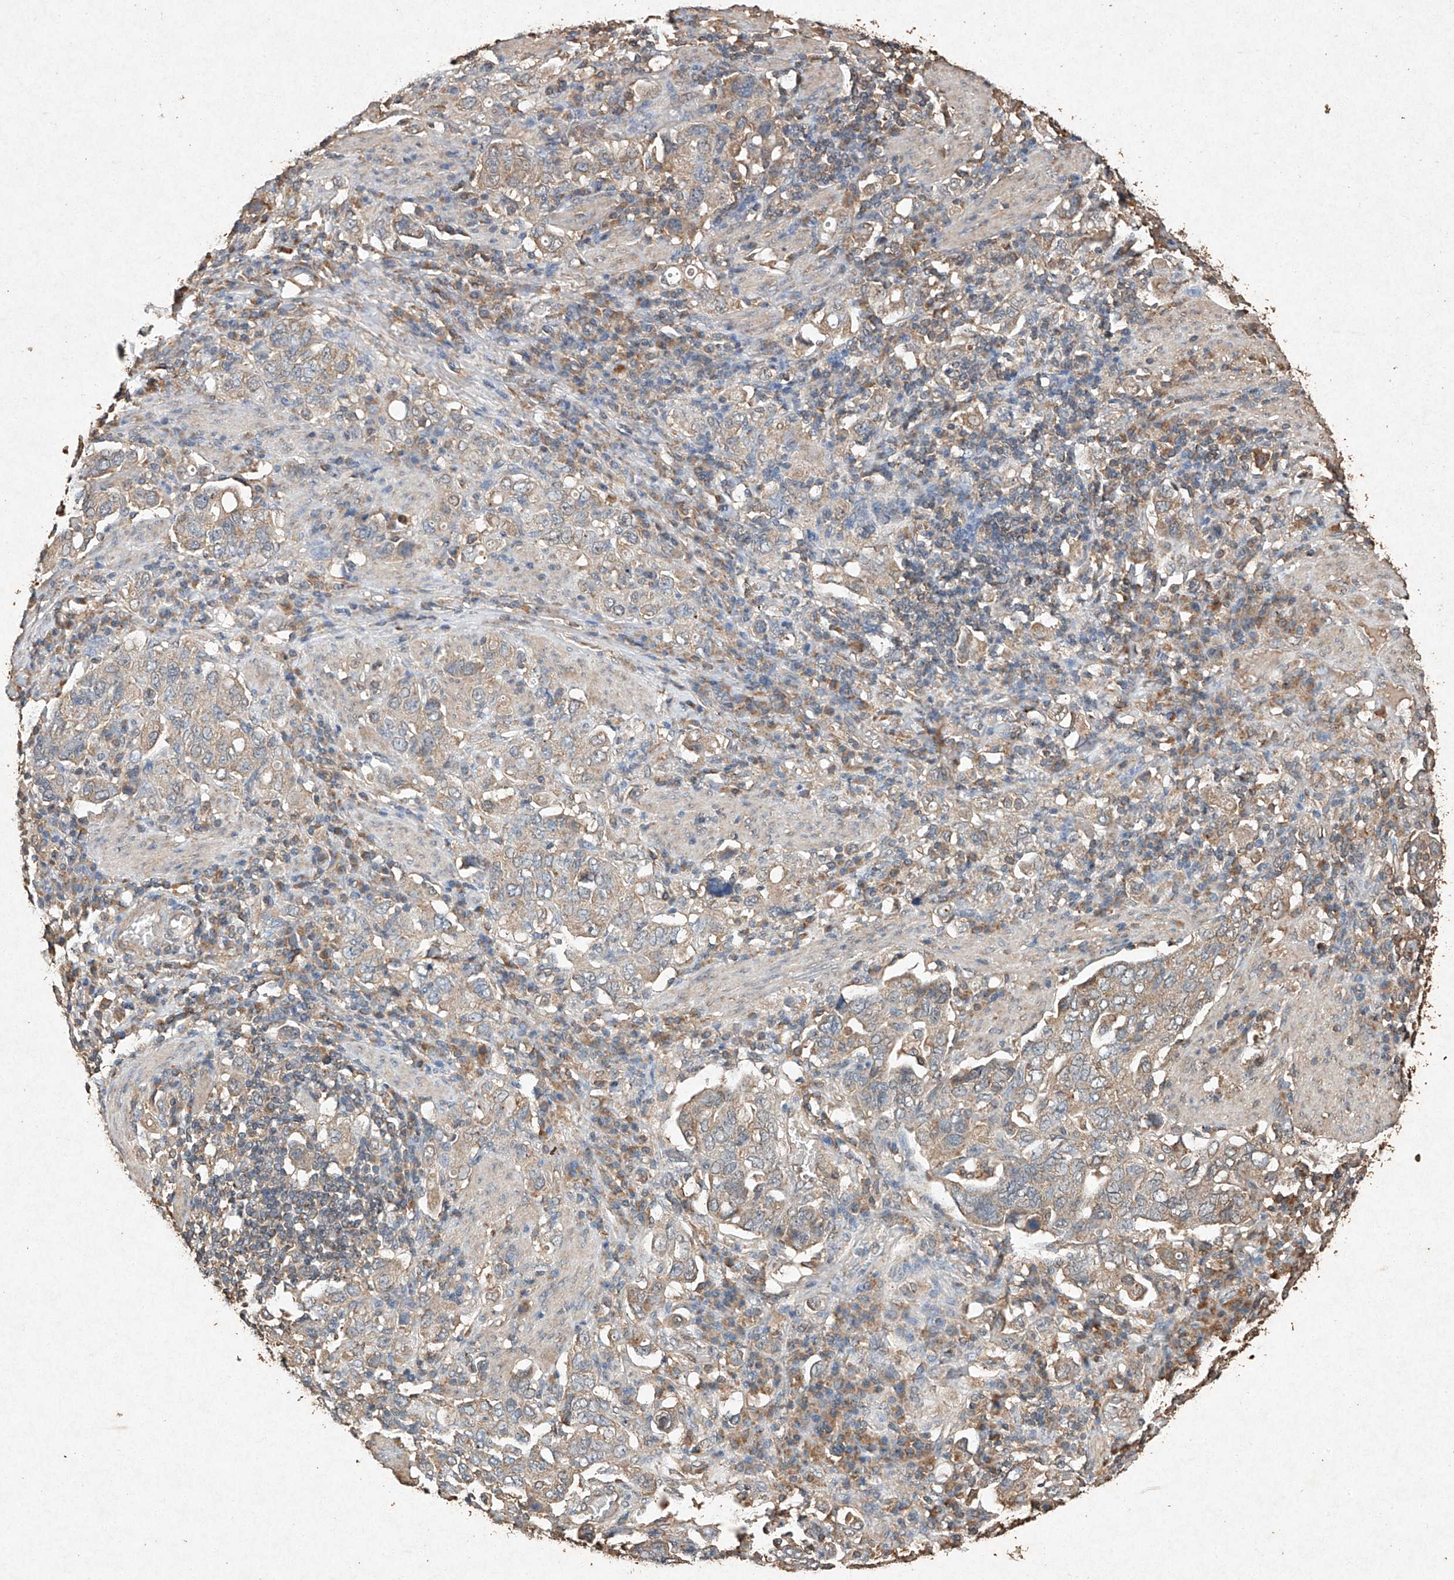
{"staining": {"intensity": "weak", "quantity": "25%-75%", "location": "cytoplasmic/membranous"}, "tissue": "stomach cancer", "cell_type": "Tumor cells", "image_type": "cancer", "snomed": [{"axis": "morphology", "description": "Adenocarcinoma, NOS"}, {"axis": "topography", "description": "Stomach, upper"}], "caption": "IHC micrograph of adenocarcinoma (stomach) stained for a protein (brown), which reveals low levels of weak cytoplasmic/membranous positivity in about 25%-75% of tumor cells.", "gene": "STK3", "patient": {"sex": "male", "age": 62}}